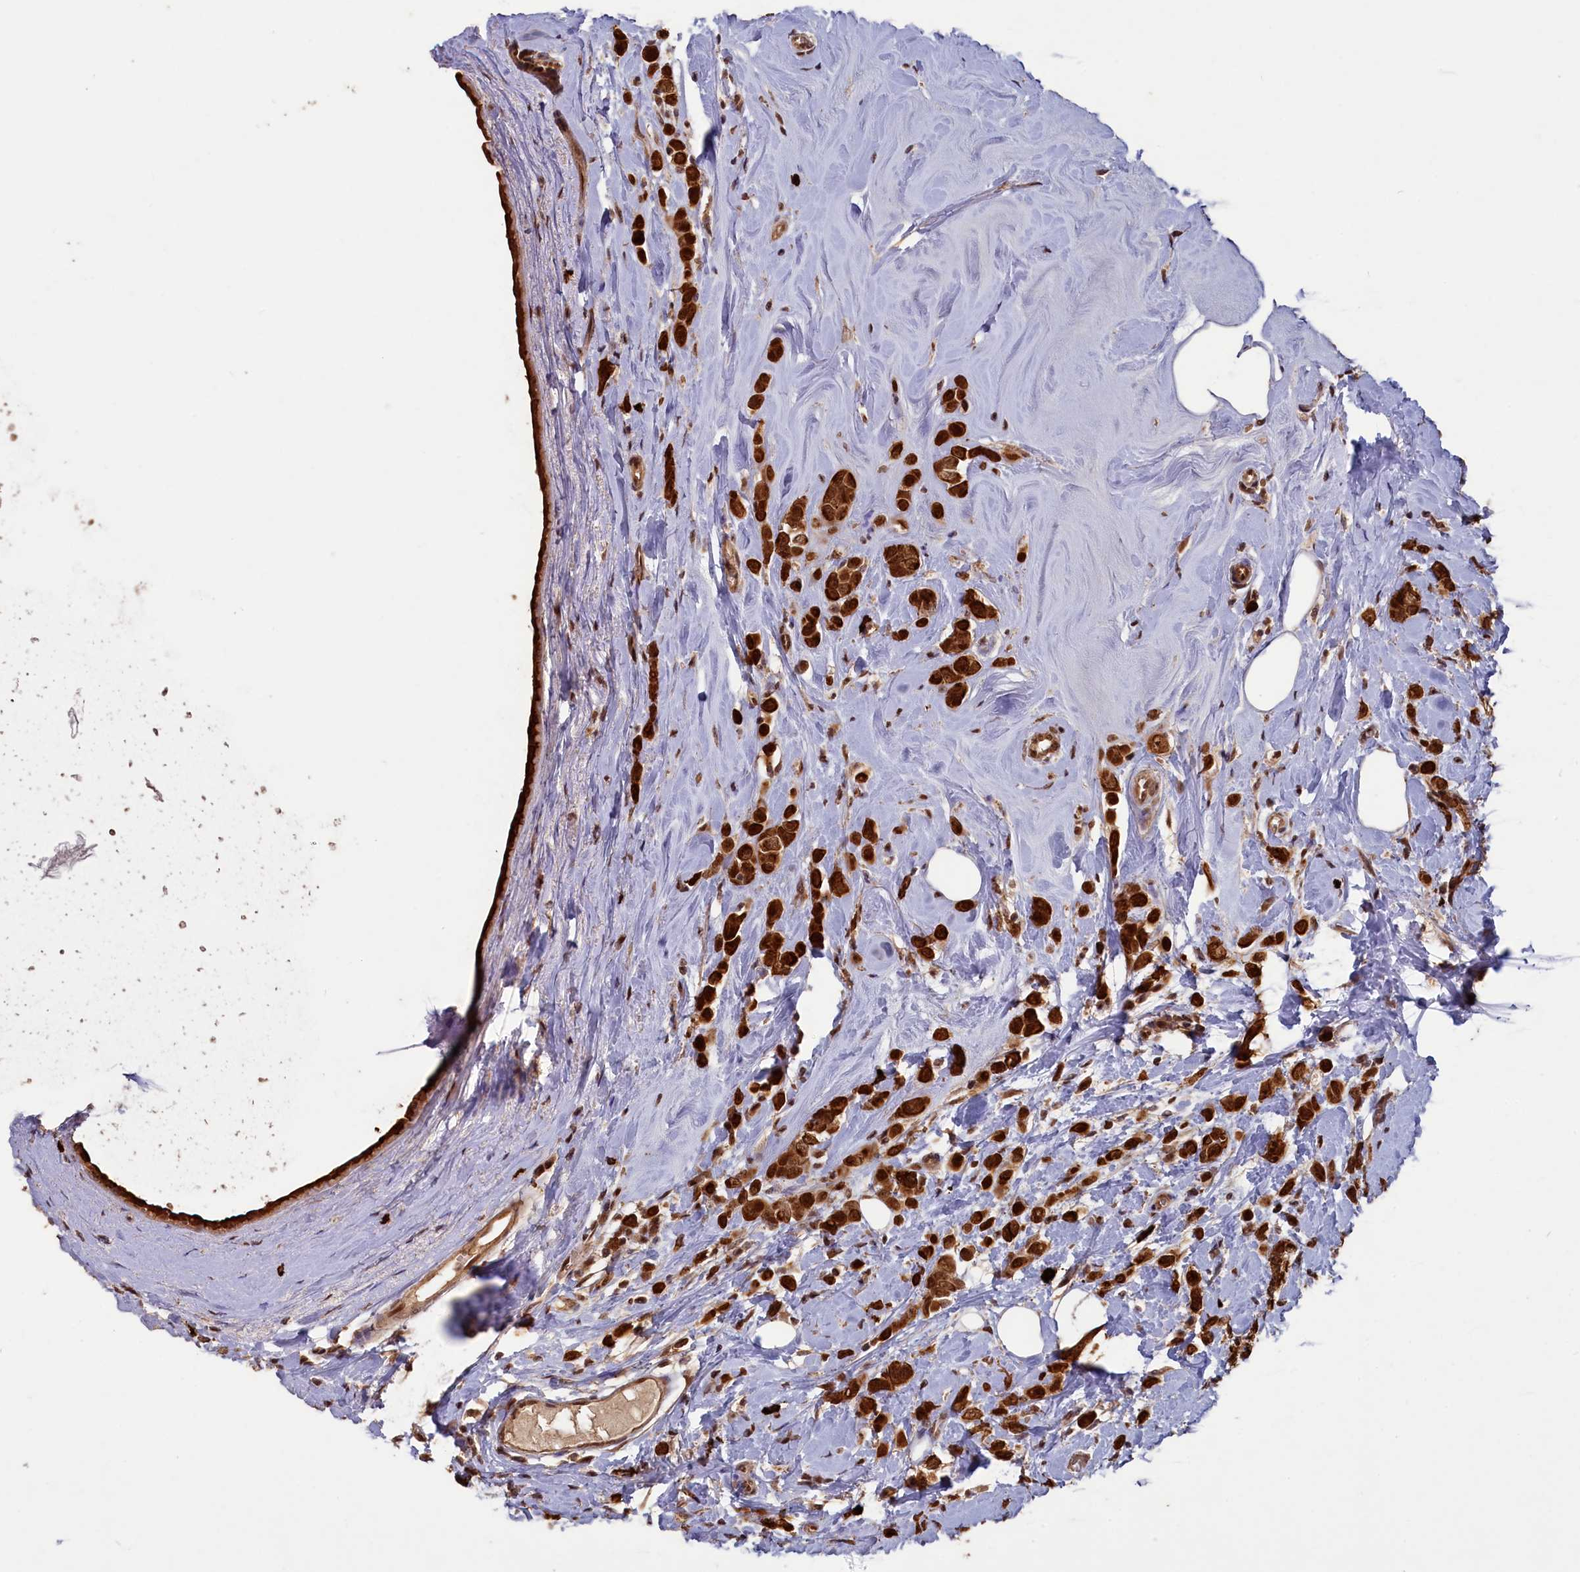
{"staining": {"intensity": "strong", "quantity": ">75%", "location": "cytoplasmic/membranous,nuclear"}, "tissue": "breast cancer", "cell_type": "Tumor cells", "image_type": "cancer", "snomed": [{"axis": "morphology", "description": "Lobular carcinoma"}, {"axis": "topography", "description": "Breast"}], "caption": "Immunohistochemistry (IHC) photomicrograph of breast lobular carcinoma stained for a protein (brown), which displays high levels of strong cytoplasmic/membranous and nuclear staining in about >75% of tumor cells.", "gene": "NAE1", "patient": {"sex": "female", "age": 47}}